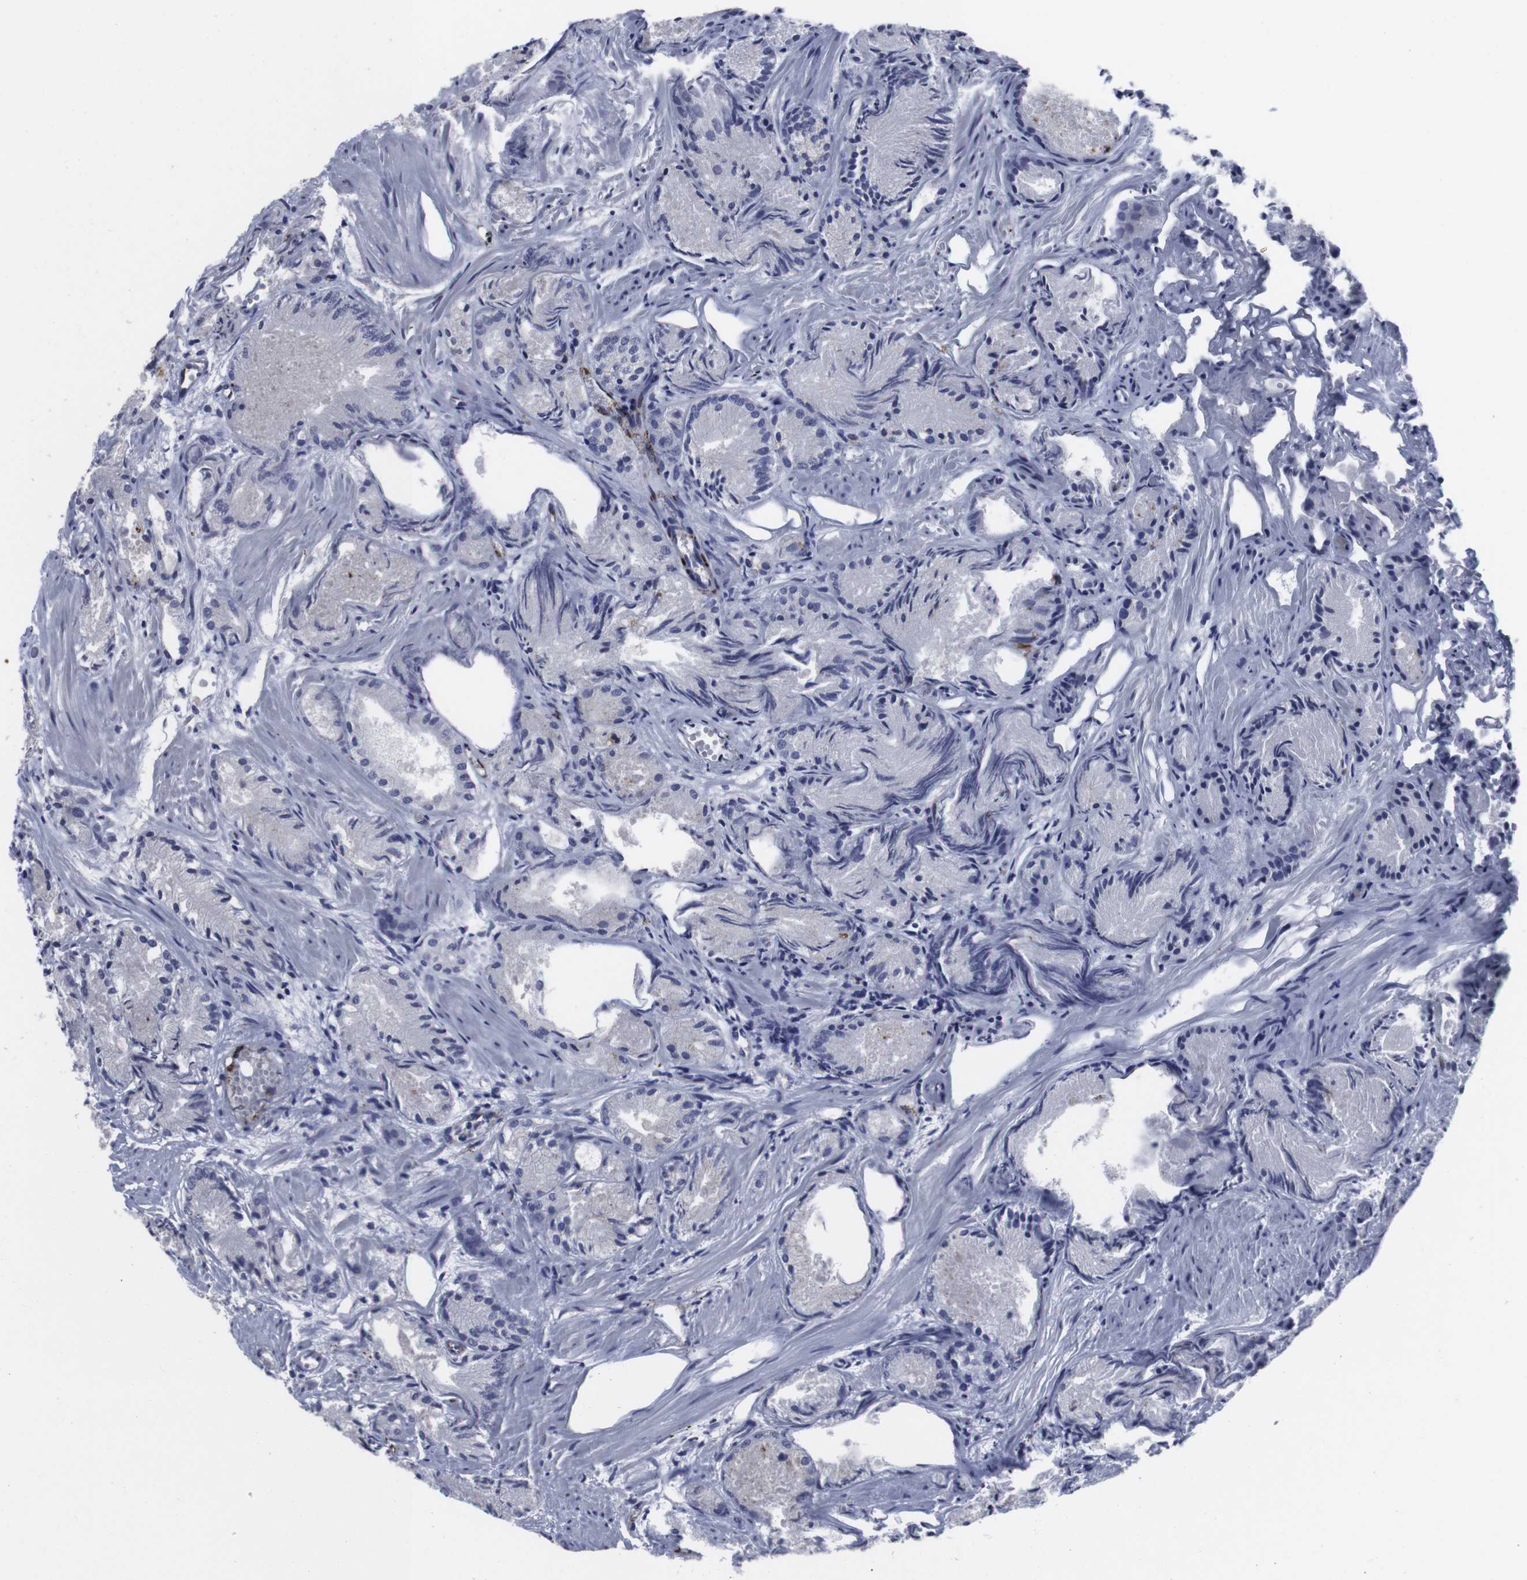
{"staining": {"intensity": "negative", "quantity": "none", "location": "none"}, "tissue": "prostate cancer", "cell_type": "Tumor cells", "image_type": "cancer", "snomed": [{"axis": "morphology", "description": "Adenocarcinoma, Low grade"}, {"axis": "topography", "description": "Prostate"}], "caption": "DAB (3,3'-diaminobenzidine) immunohistochemical staining of human prostate cancer (low-grade adenocarcinoma) reveals no significant staining in tumor cells.", "gene": "SNCG", "patient": {"sex": "male", "age": 72}}